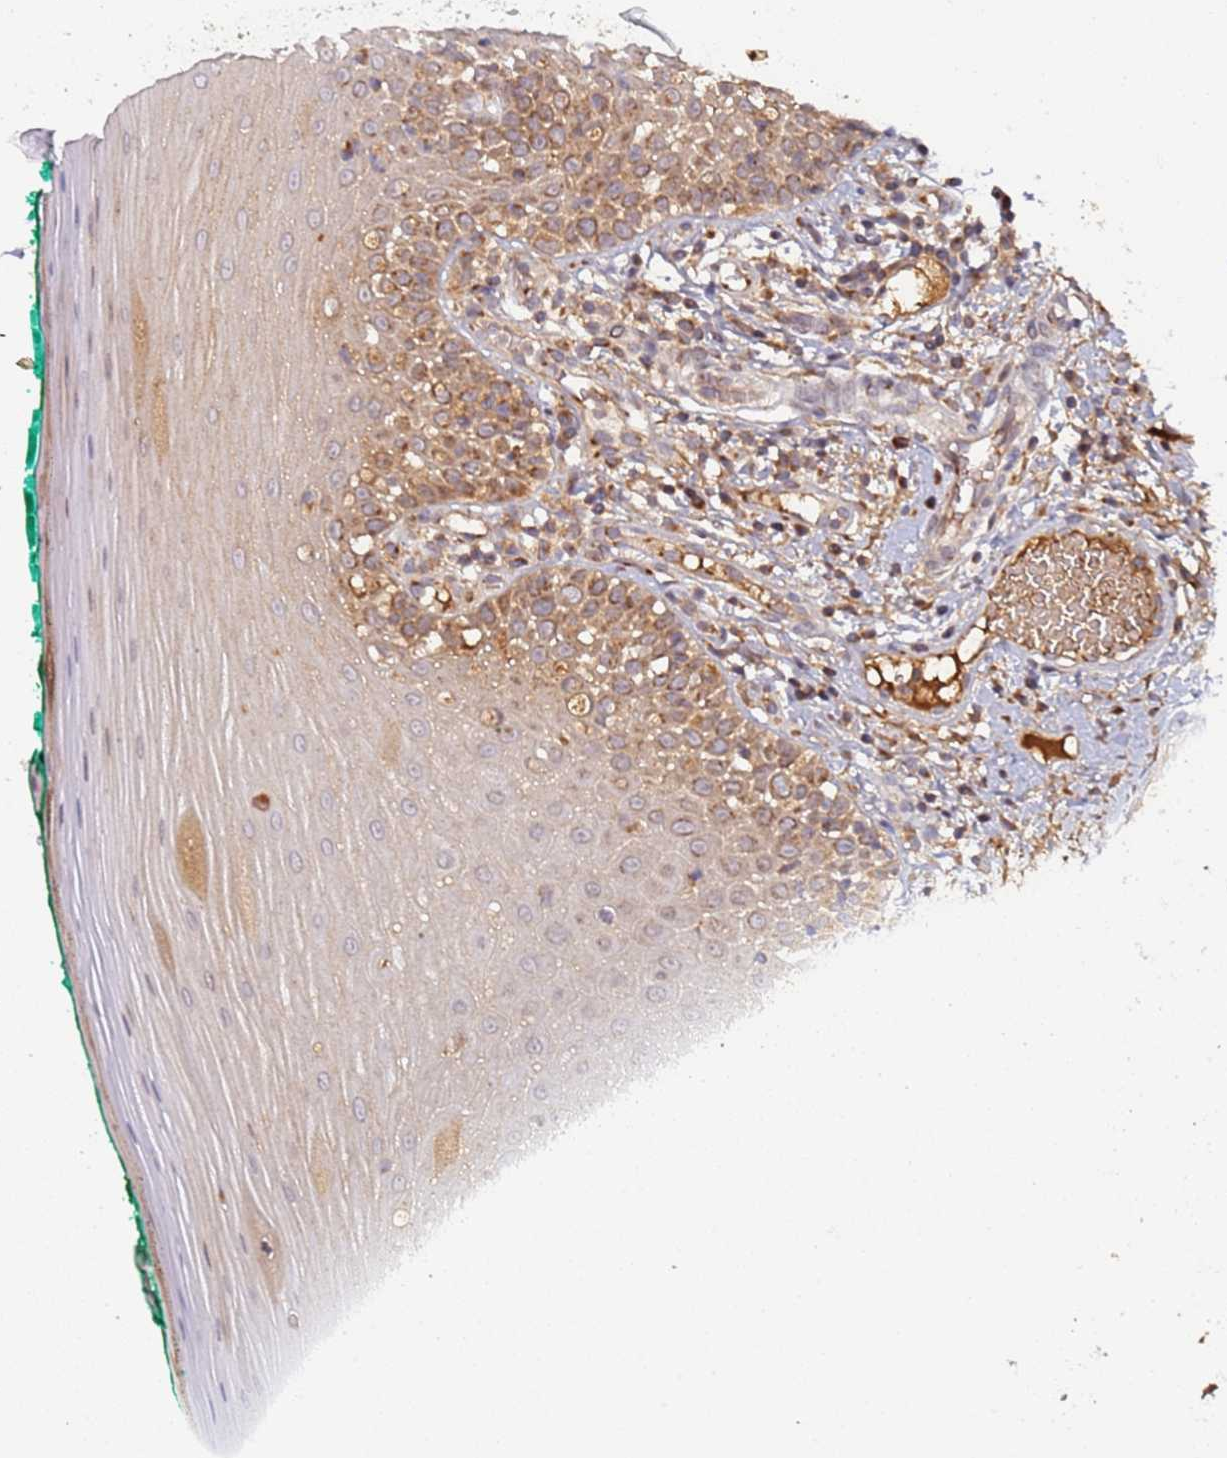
{"staining": {"intensity": "moderate", "quantity": "25%-75%", "location": "cytoplasmic/membranous"}, "tissue": "oral mucosa", "cell_type": "Squamous epithelial cells", "image_type": "normal", "snomed": [{"axis": "morphology", "description": "Normal tissue, NOS"}, {"axis": "topography", "description": "Oral tissue"}], "caption": "Immunohistochemistry of normal oral mucosa demonstrates medium levels of moderate cytoplasmic/membranous staining in about 25%-75% of squamous epithelial cells.", "gene": "OR5A2", "patient": {"sex": "female", "age": 83}}